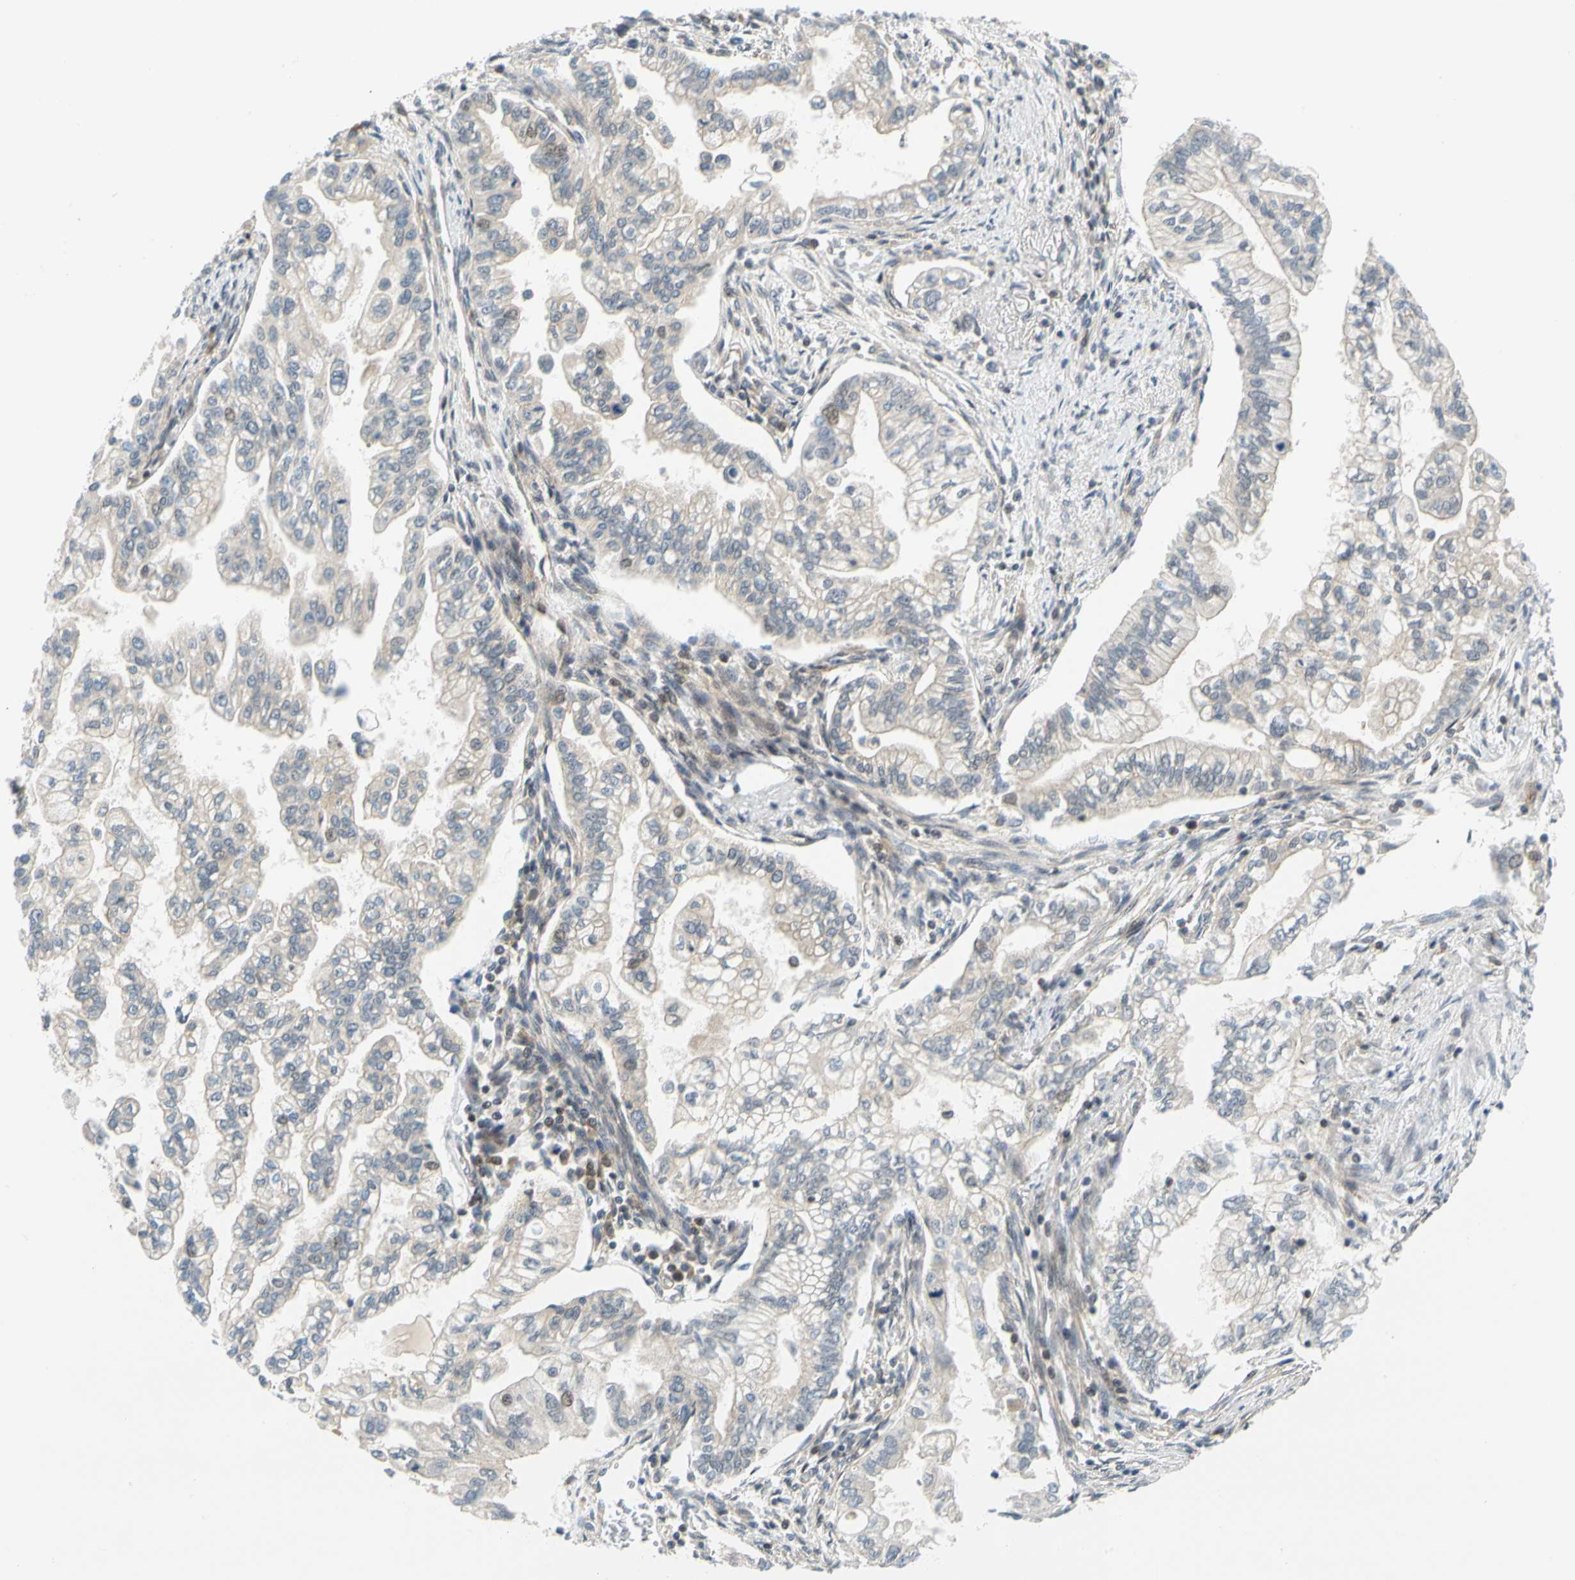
{"staining": {"intensity": "negative", "quantity": "none", "location": "none"}, "tissue": "pancreatic cancer", "cell_type": "Tumor cells", "image_type": "cancer", "snomed": [{"axis": "morphology", "description": "Normal tissue, NOS"}, {"axis": "topography", "description": "Pancreas"}], "caption": "Tumor cells are negative for protein expression in human pancreatic cancer. The staining is performed using DAB (3,3'-diaminobenzidine) brown chromogen with nuclei counter-stained in using hematoxylin.", "gene": "MAPK9", "patient": {"sex": "male", "age": 42}}